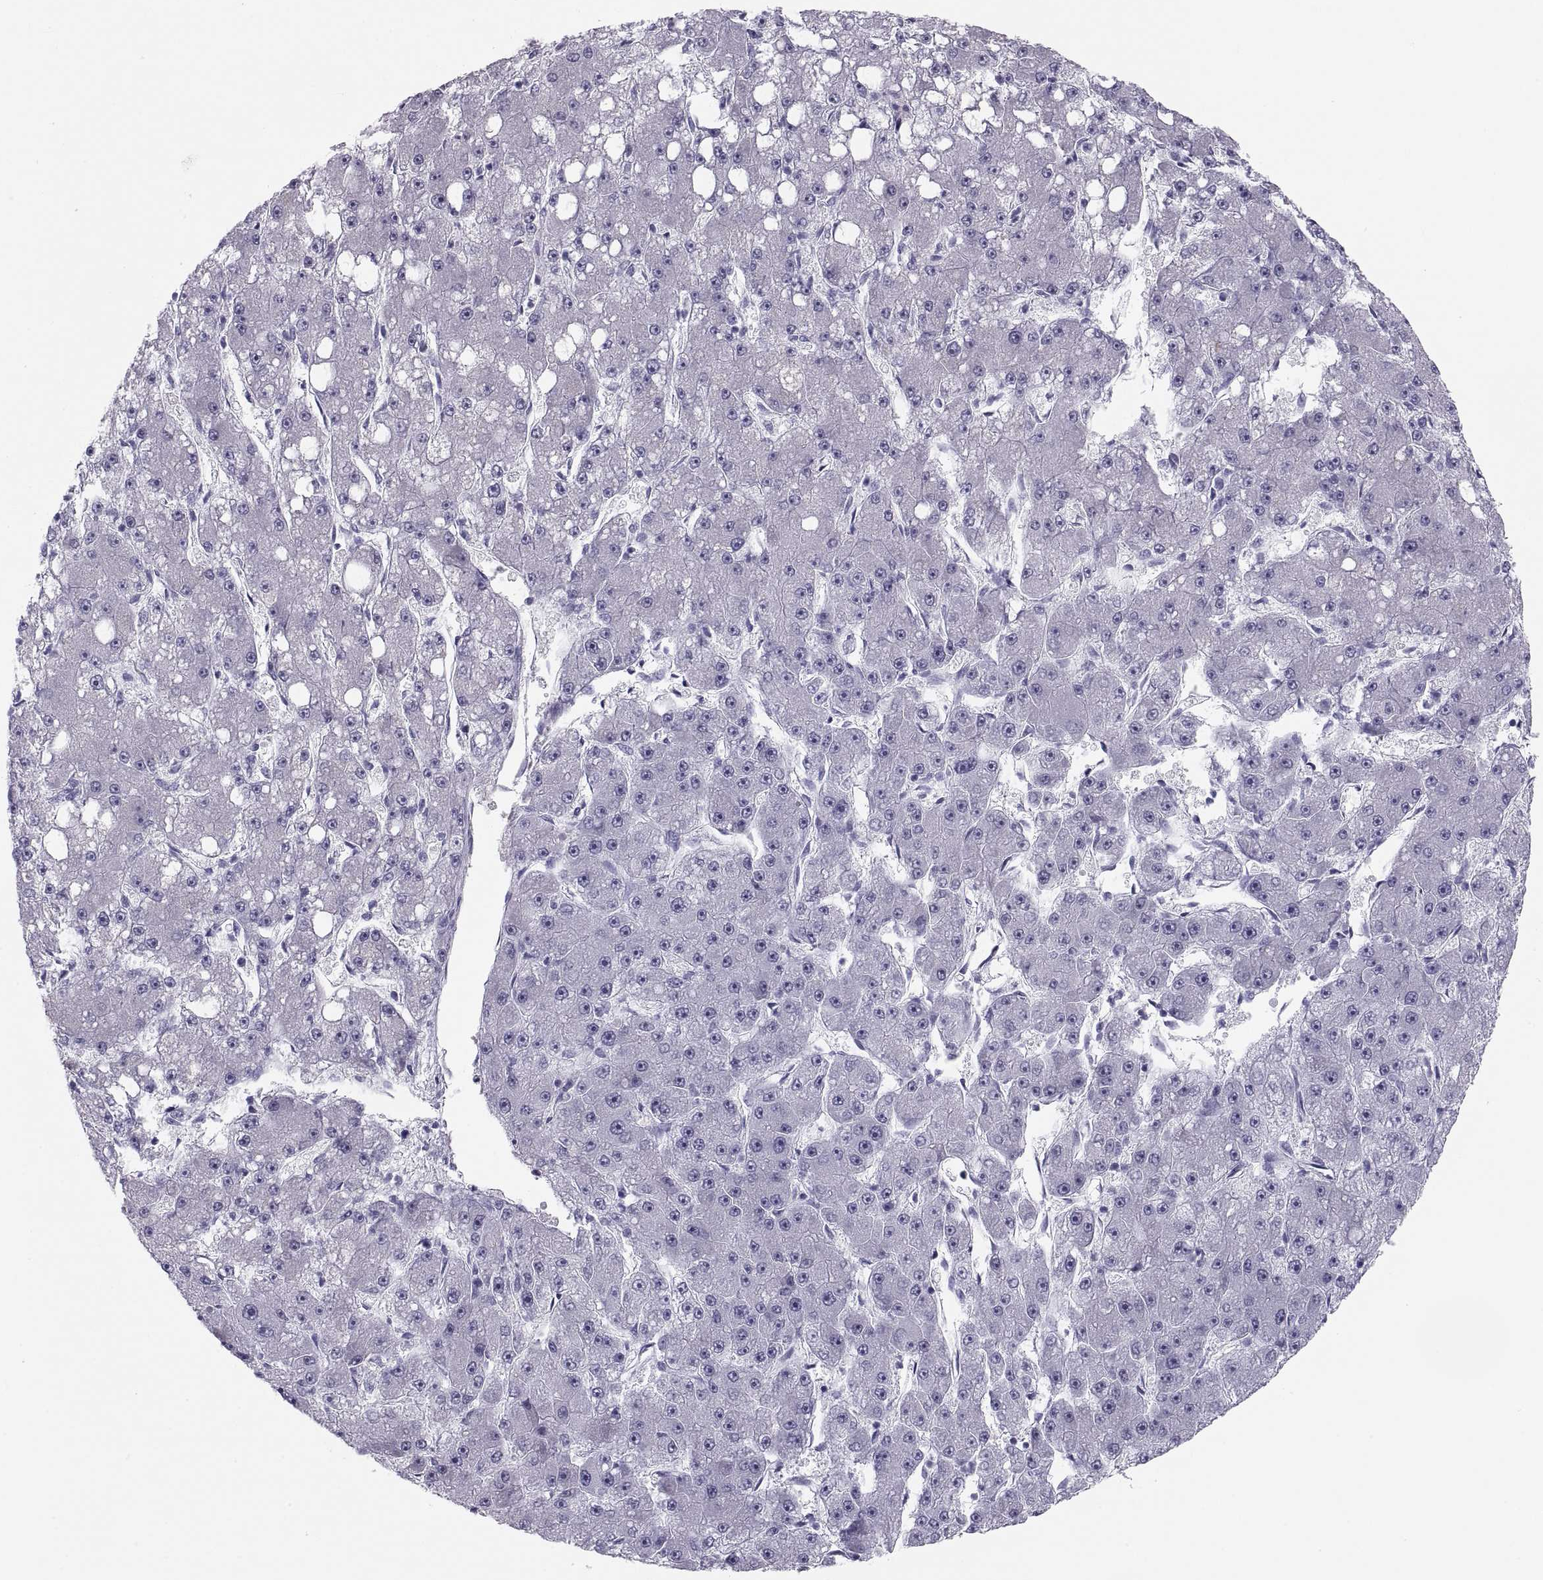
{"staining": {"intensity": "negative", "quantity": "none", "location": "none"}, "tissue": "liver cancer", "cell_type": "Tumor cells", "image_type": "cancer", "snomed": [{"axis": "morphology", "description": "Carcinoma, Hepatocellular, NOS"}, {"axis": "topography", "description": "Liver"}], "caption": "This is an immunohistochemistry micrograph of human liver cancer (hepatocellular carcinoma). There is no expression in tumor cells.", "gene": "MAGEB2", "patient": {"sex": "male", "age": 67}}